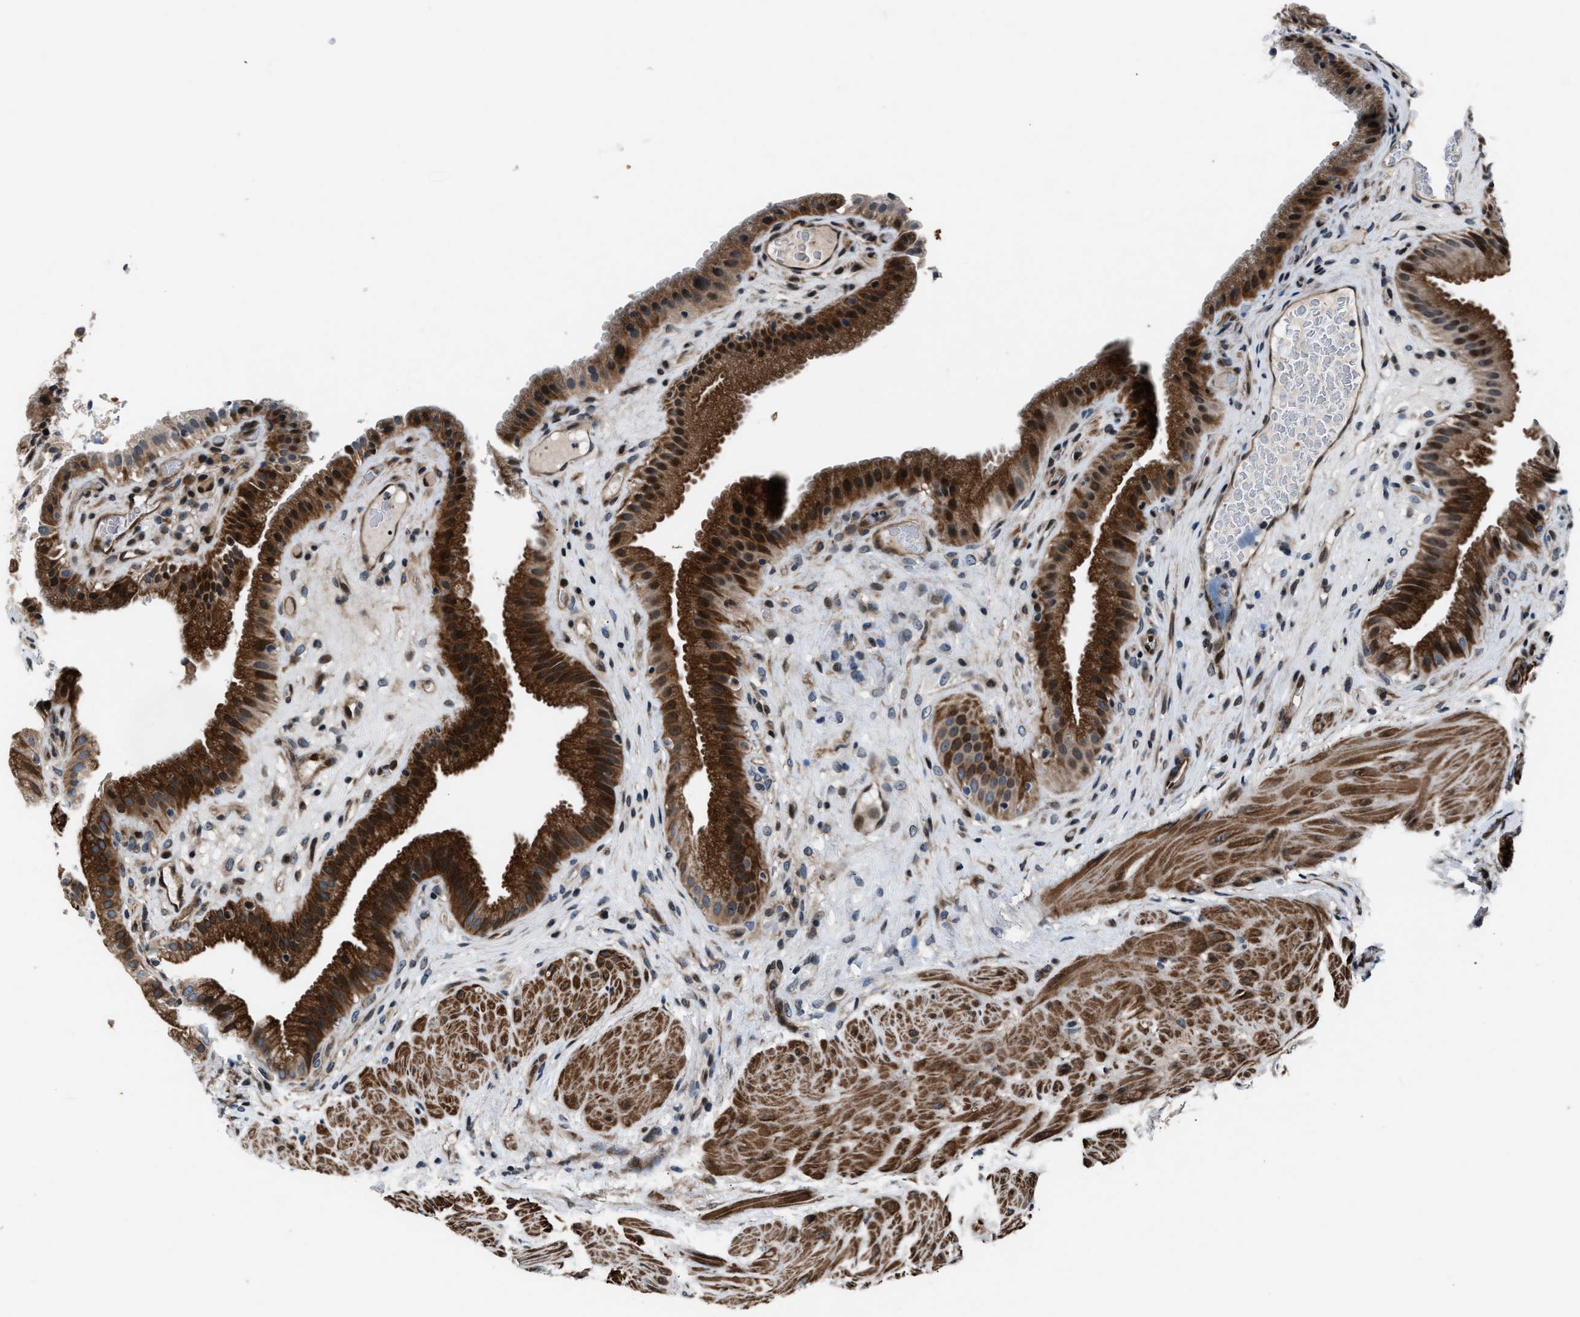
{"staining": {"intensity": "strong", "quantity": ">75%", "location": "cytoplasmic/membranous"}, "tissue": "gallbladder", "cell_type": "Glandular cells", "image_type": "normal", "snomed": [{"axis": "morphology", "description": "Normal tissue, NOS"}, {"axis": "topography", "description": "Gallbladder"}], "caption": "Strong cytoplasmic/membranous staining is present in about >75% of glandular cells in benign gallbladder.", "gene": "DYNC2I1", "patient": {"sex": "male", "age": 49}}